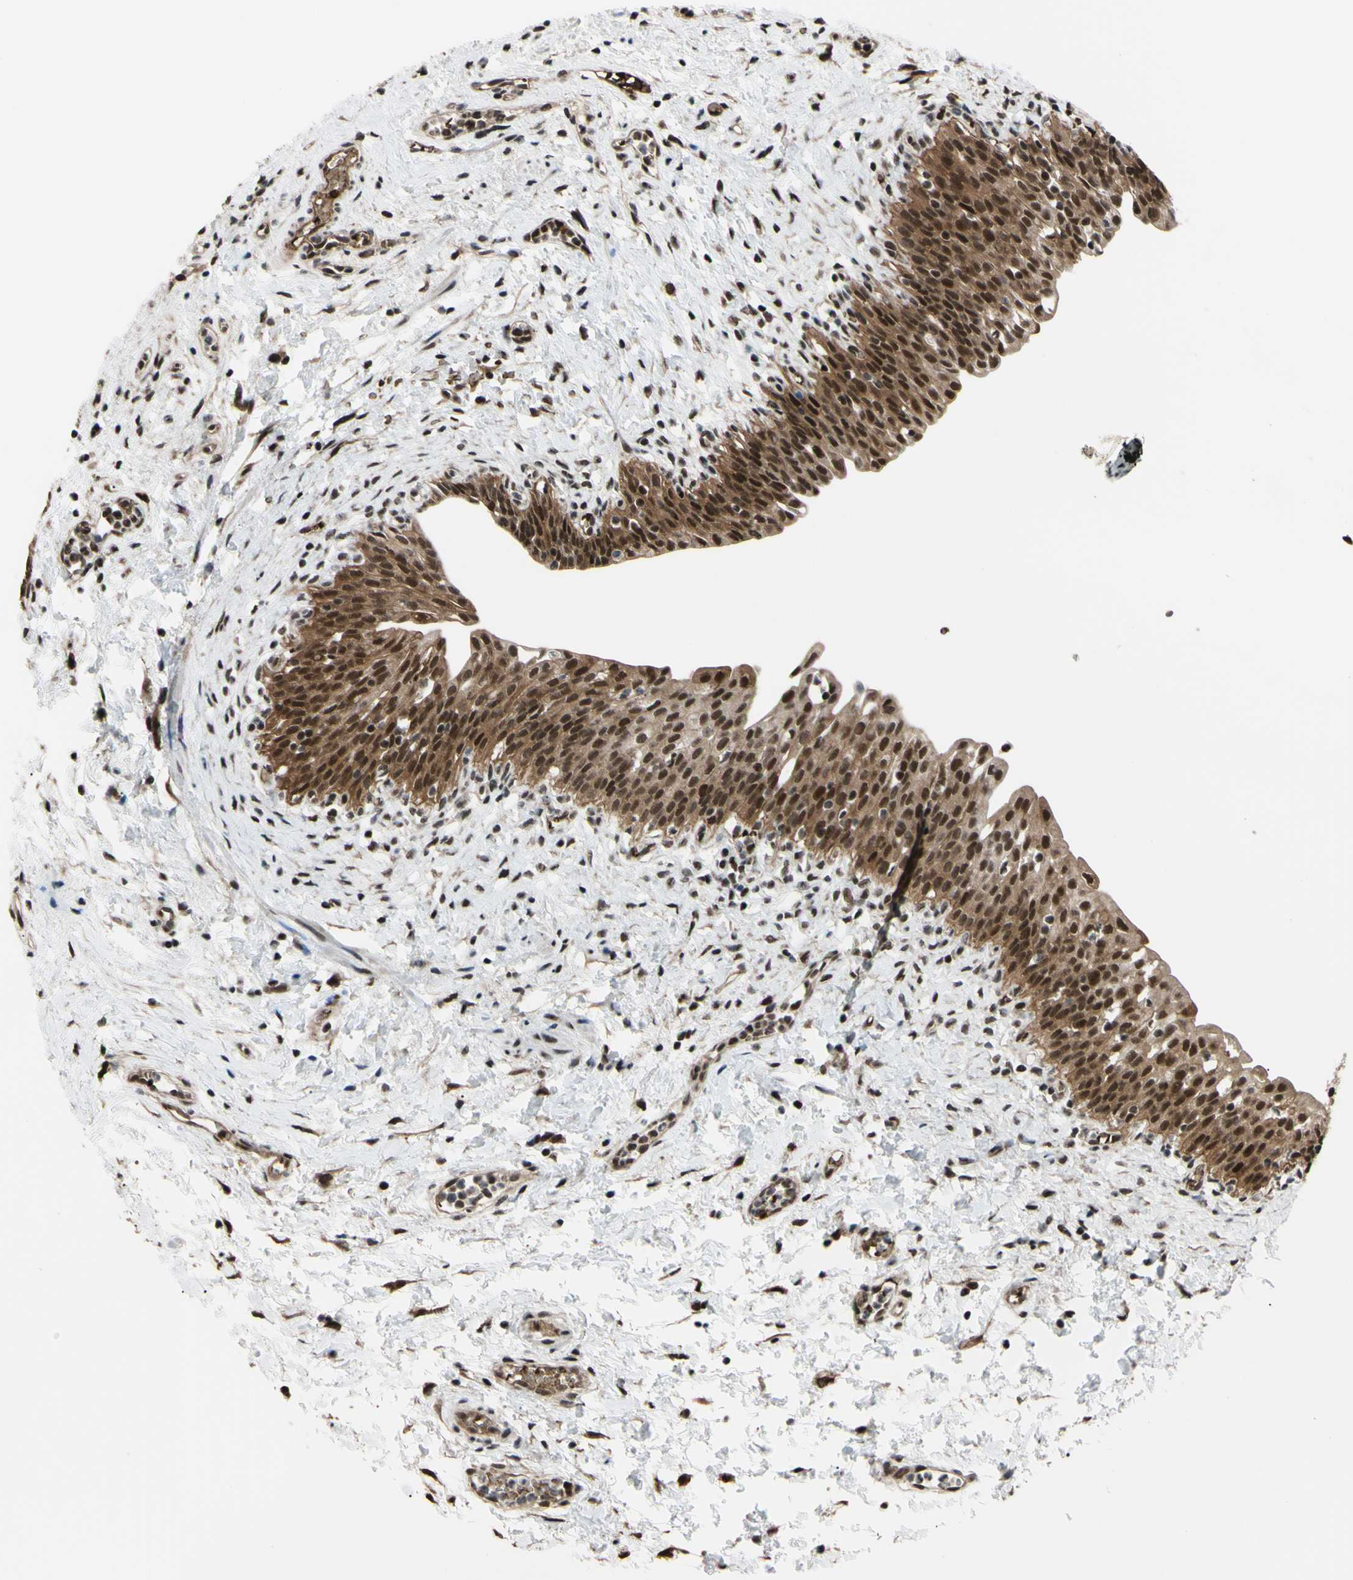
{"staining": {"intensity": "strong", "quantity": ">75%", "location": "cytoplasmic/membranous,nuclear"}, "tissue": "urinary bladder", "cell_type": "Urothelial cells", "image_type": "normal", "snomed": [{"axis": "morphology", "description": "Normal tissue, NOS"}, {"axis": "topography", "description": "Urinary bladder"}], "caption": "DAB immunohistochemical staining of benign human urinary bladder reveals strong cytoplasmic/membranous,nuclear protein positivity in about >75% of urothelial cells. (brown staining indicates protein expression, while blue staining denotes nuclei).", "gene": "THAP12", "patient": {"sex": "male", "age": 55}}